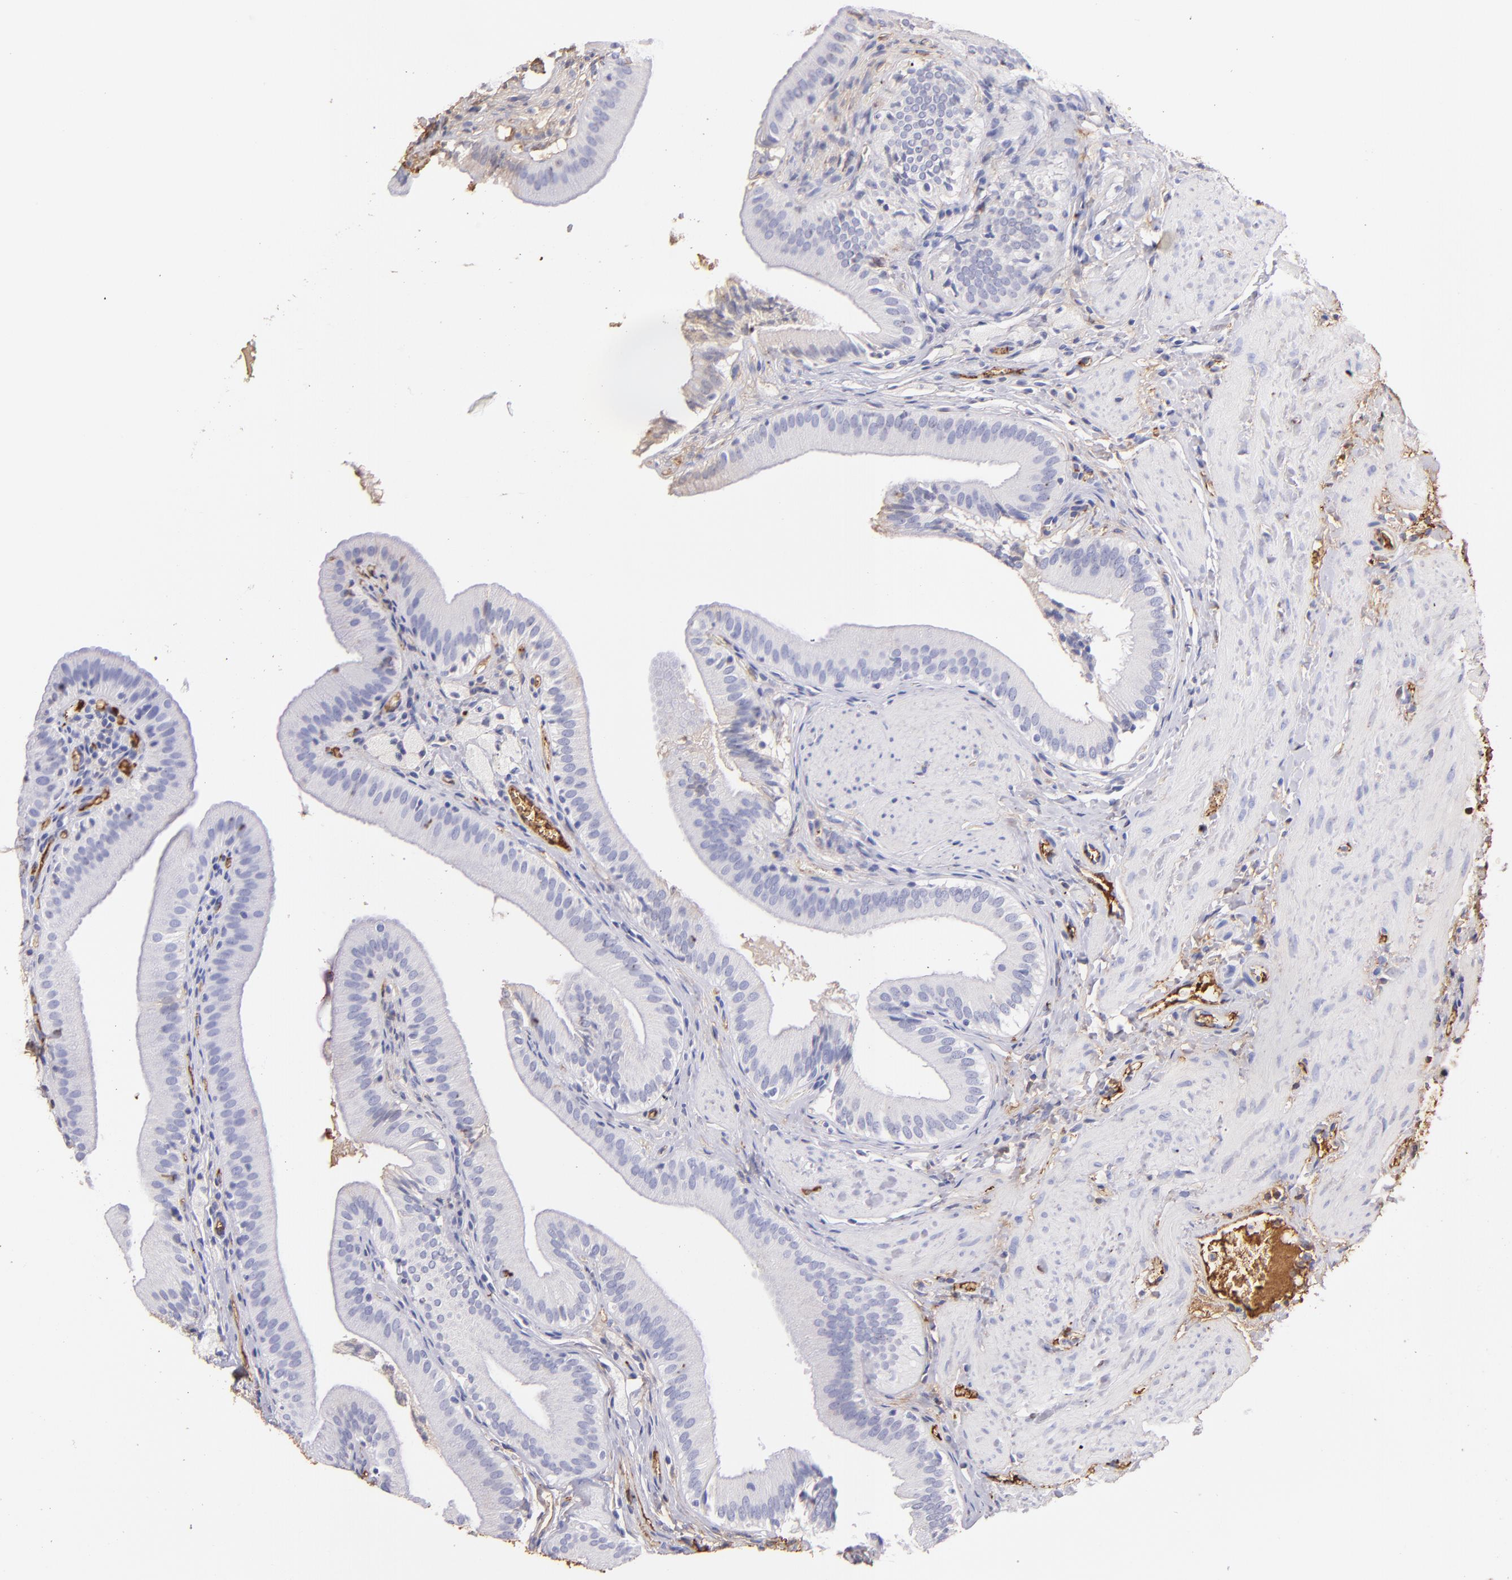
{"staining": {"intensity": "negative", "quantity": "none", "location": "none"}, "tissue": "gallbladder", "cell_type": "Glandular cells", "image_type": "normal", "snomed": [{"axis": "morphology", "description": "Normal tissue, NOS"}, {"axis": "topography", "description": "Gallbladder"}], "caption": "DAB immunohistochemical staining of normal gallbladder demonstrates no significant positivity in glandular cells.", "gene": "FGB", "patient": {"sex": "female", "age": 24}}